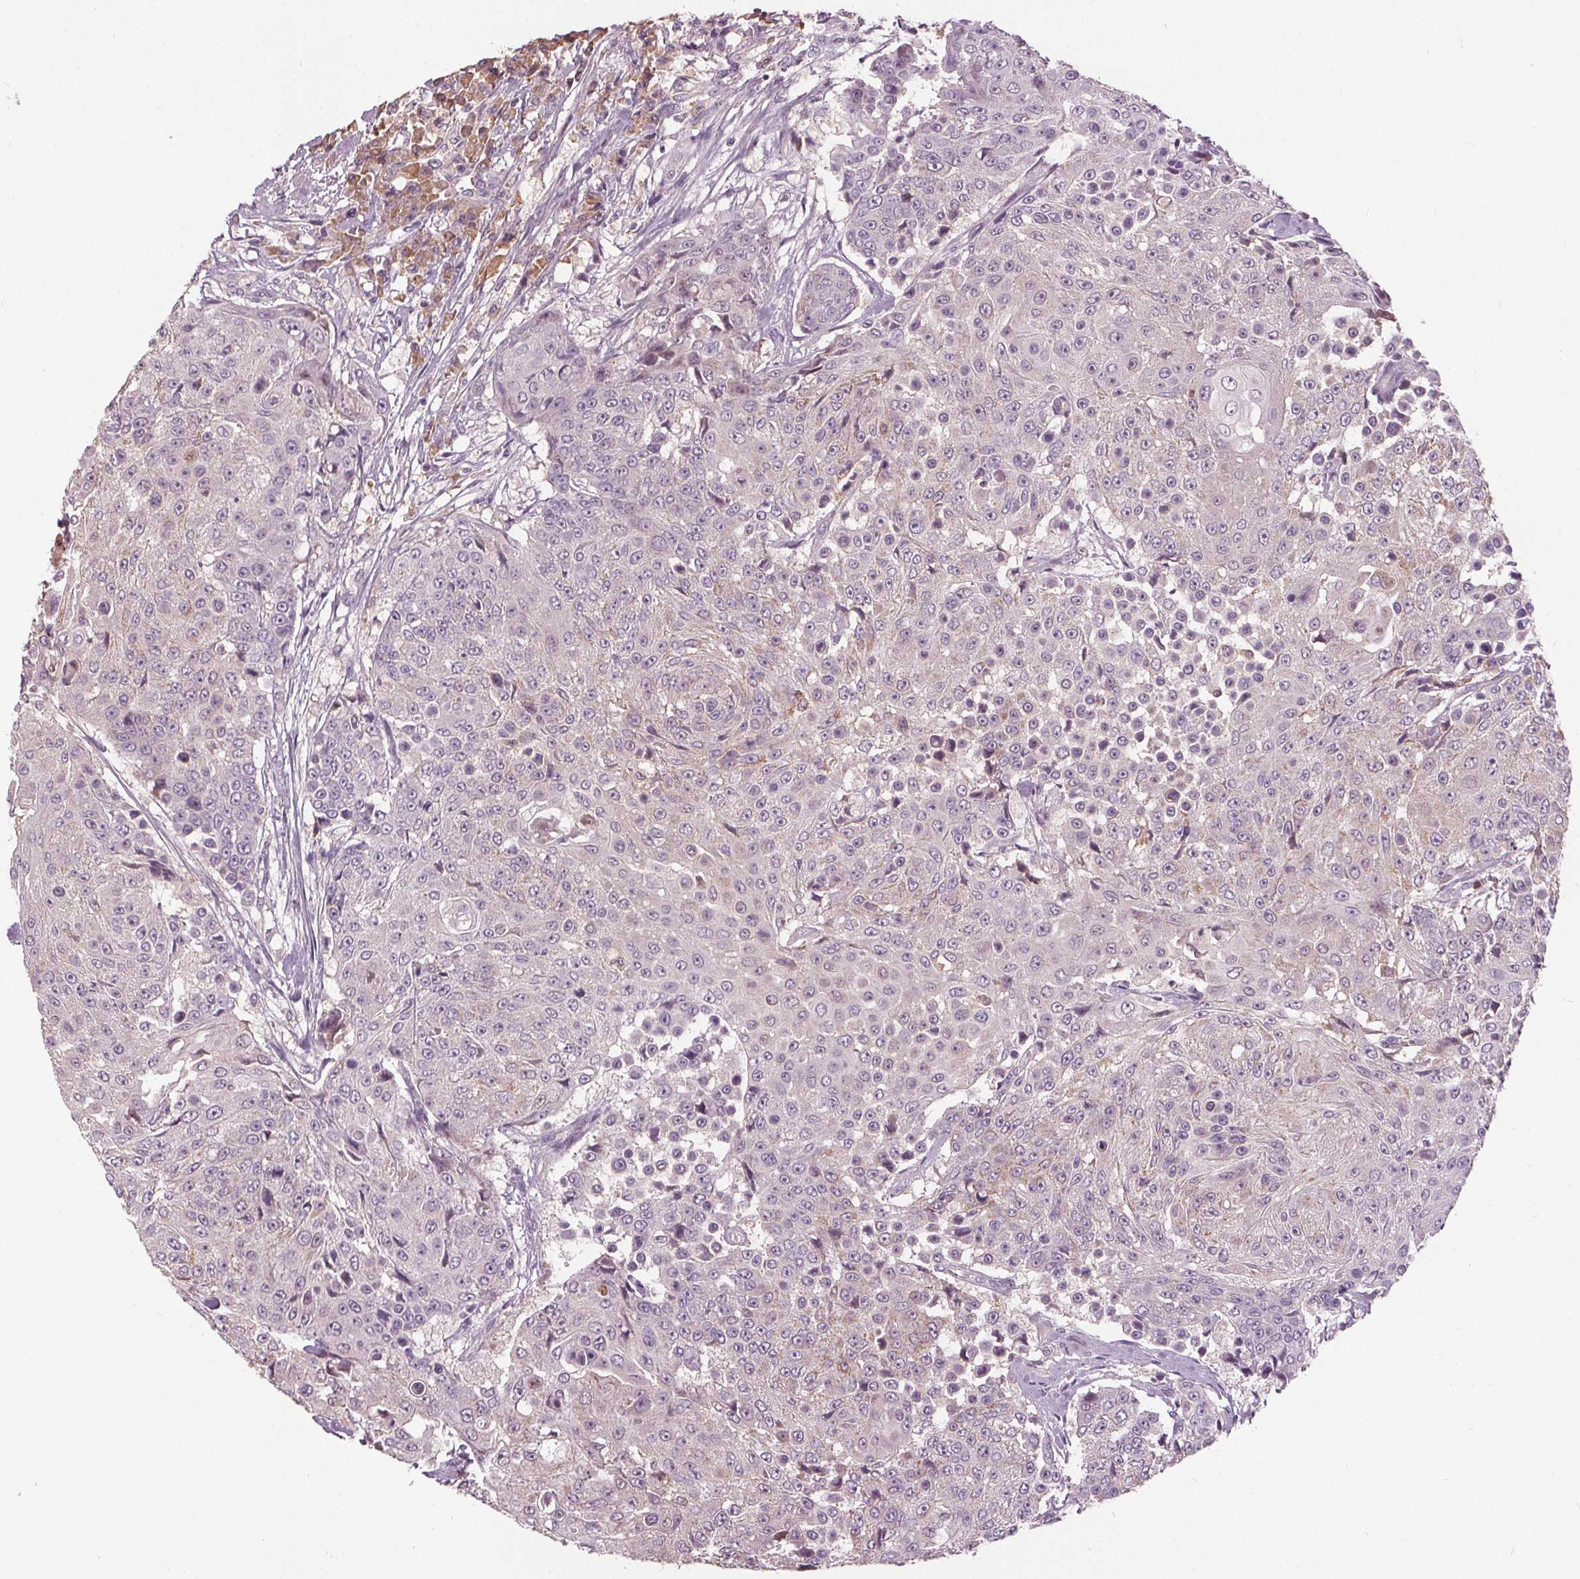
{"staining": {"intensity": "negative", "quantity": "none", "location": "none"}, "tissue": "urothelial cancer", "cell_type": "Tumor cells", "image_type": "cancer", "snomed": [{"axis": "morphology", "description": "Urothelial carcinoma, High grade"}, {"axis": "topography", "description": "Urinary bladder"}], "caption": "High magnification brightfield microscopy of urothelial carcinoma (high-grade) stained with DAB (brown) and counterstained with hematoxylin (blue): tumor cells show no significant expression. (Immunohistochemistry, brightfield microscopy, high magnification).", "gene": "PDGFD", "patient": {"sex": "female", "age": 63}}